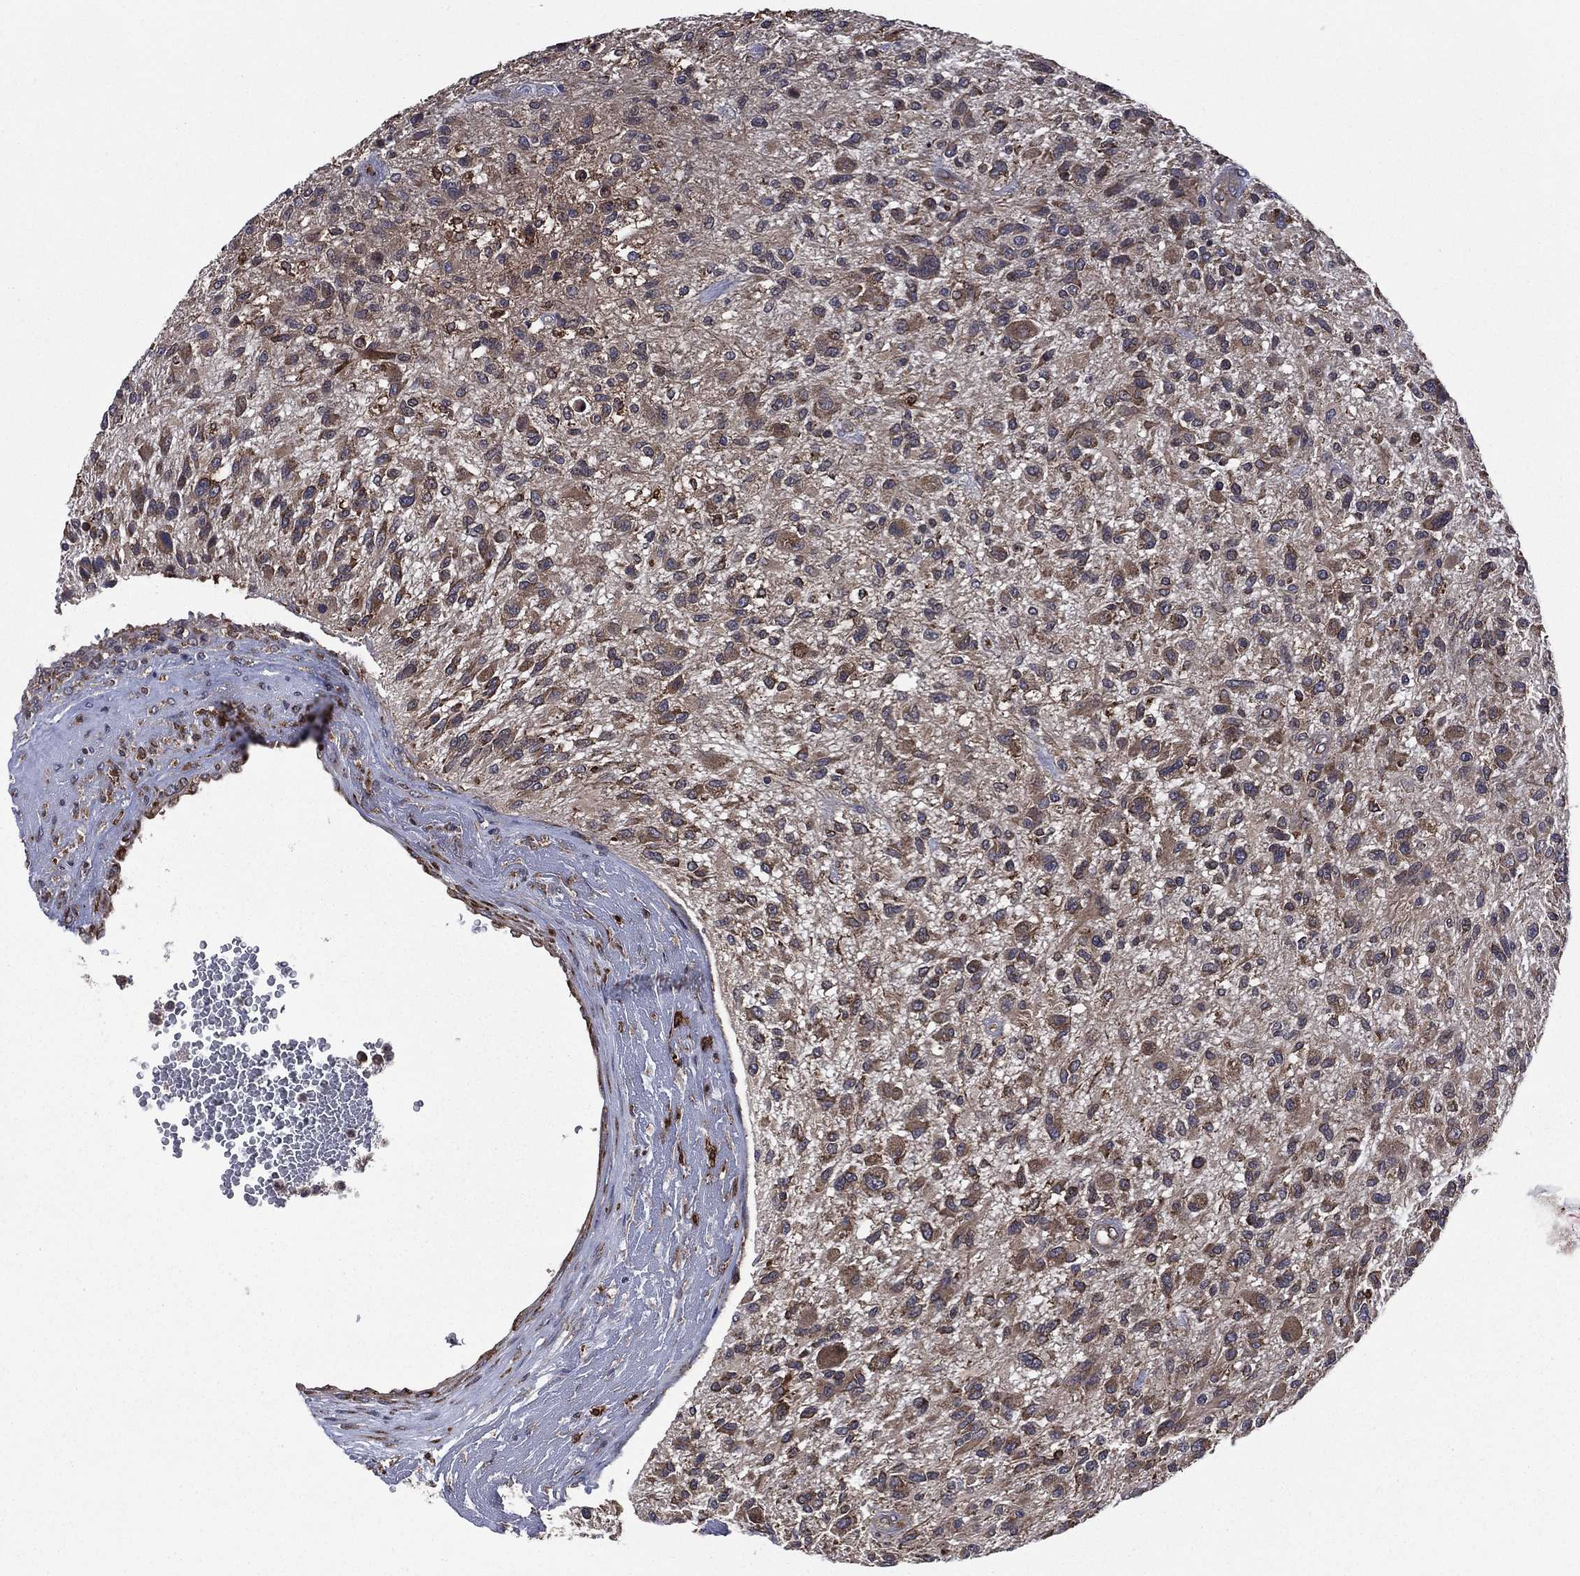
{"staining": {"intensity": "weak", "quantity": "25%-75%", "location": "cytoplasmic/membranous"}, "tissue": "glioma", "cell_type": "Tumor cells", "image_type": "cancer", "snomed": [{"axis": "morphology", "description": "Glioma, malignant, High grade"}, {"axis": "topography", "description": "Brain"}], "caption": "Immunohistochemical staining of glioma exhibits low levels of weak cytoplasmic/membranous protein staining in approximately 25%-75% of tumor cells.", "gene": "C2orf76", "patient": {"sex": "male", "age": 47}}